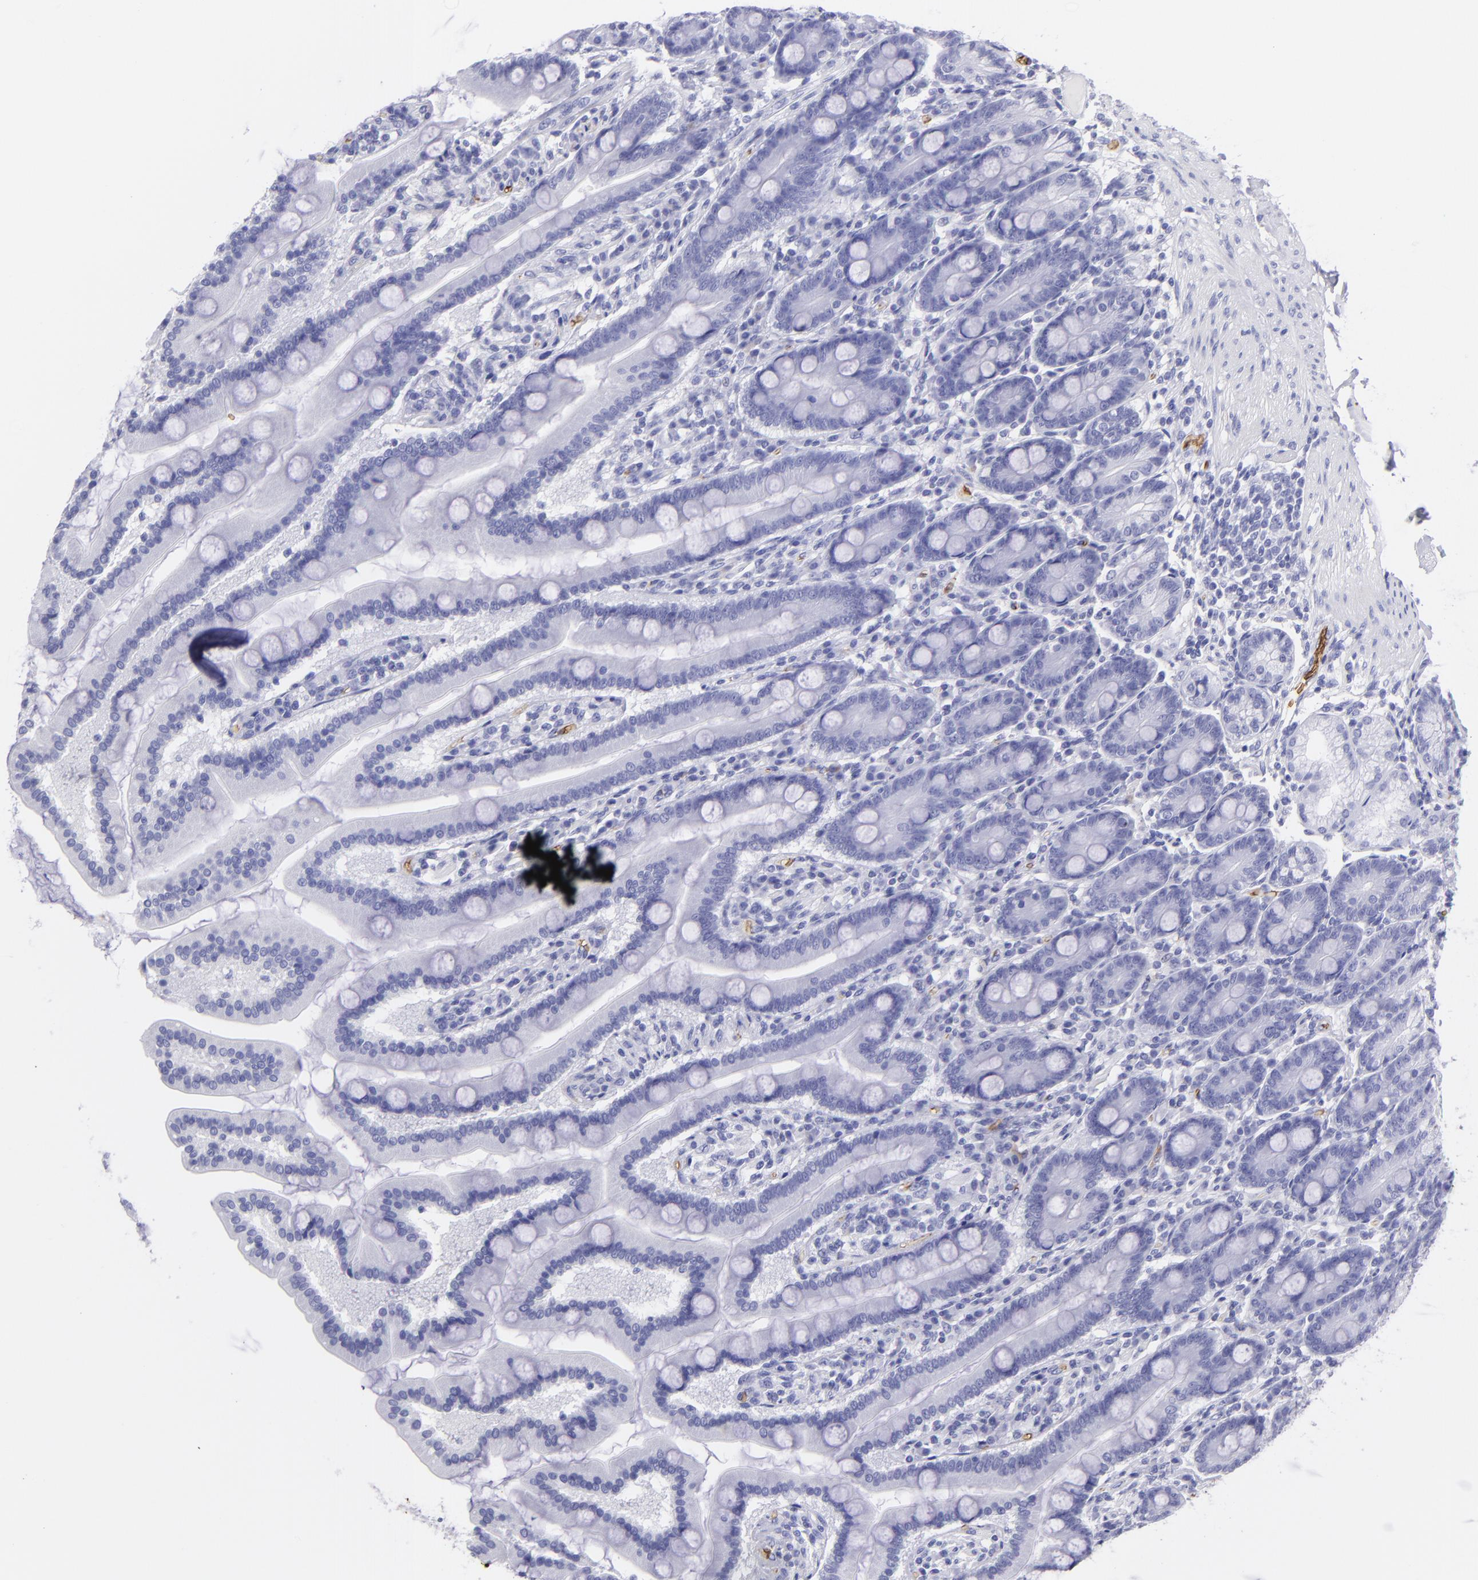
{"staining": {"intensity": "negative", "quantity": "none", "location": "none"}, "tissue": "duodenum", "cell_type": "Glandular cells", "image_type": "normal", "snomed": [{"axis": "morphology", "description": "Normal tissue, NOS"}, {"axis": "topography", "description": "Duodenum"}], "caption": "This is an immunohistochemistry (IHC) image of normal duodenum. There is no staining in glandular cells.", "gene": "GYPA", "patient": {"sex": "female", "age": 64}}